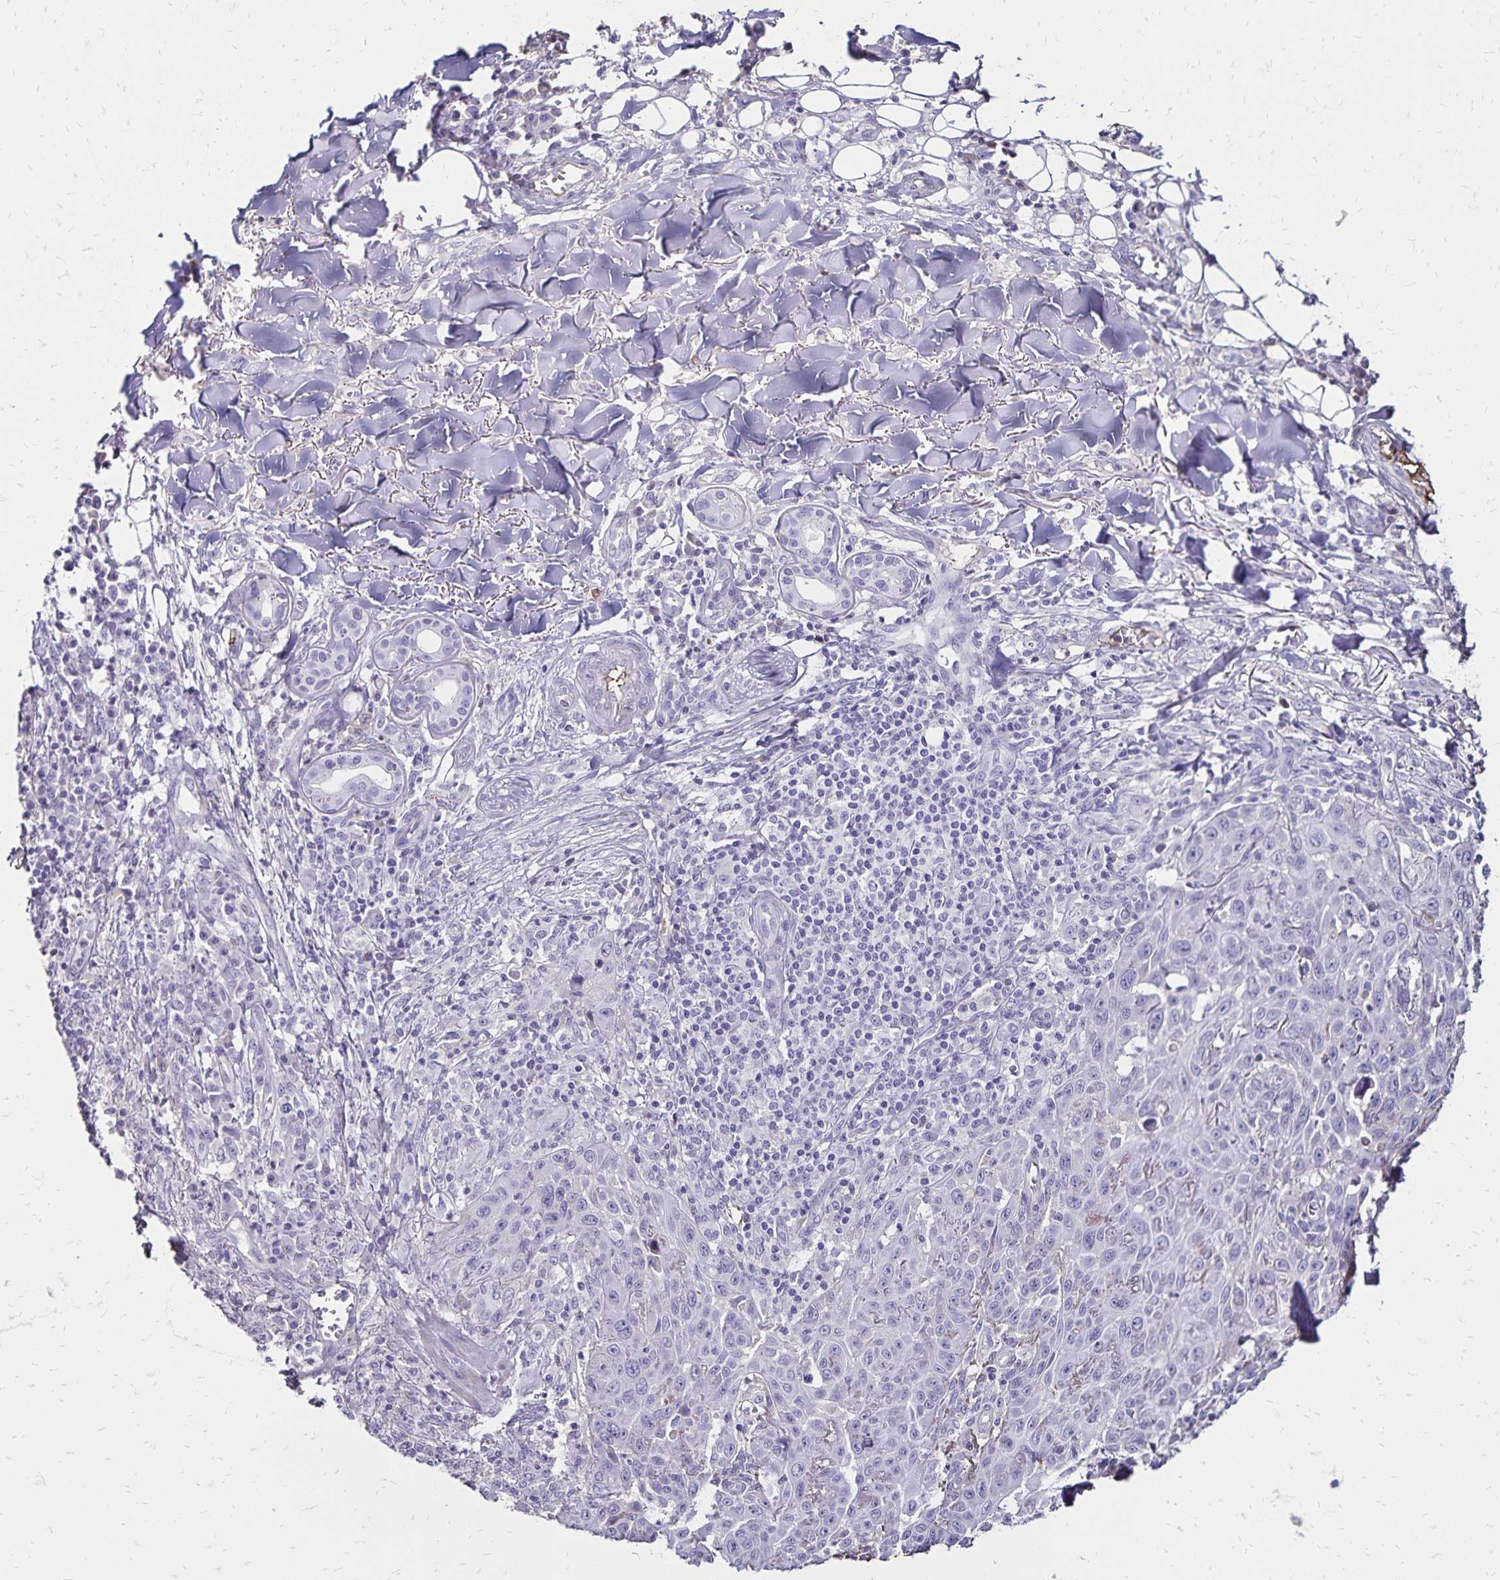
{"staining": {"intensity": "negative", "quantity": "none", "location": "none"}, "tissue": "skin cancer", "cell_type": "Tumor cells", "image_type": "cancer", "snomed": [{"axis": "morphology", "description": "Squamous cell carcinoma, NOS"}, {"axis": "topography", "description": "Skin"}], "caption": "IHC of human skin cancer (squamous cell carcinoma) demonstrates no positivity in tumor cells.", "gene": "KISS1", "patient": {"sex": "male", "age": 75}}